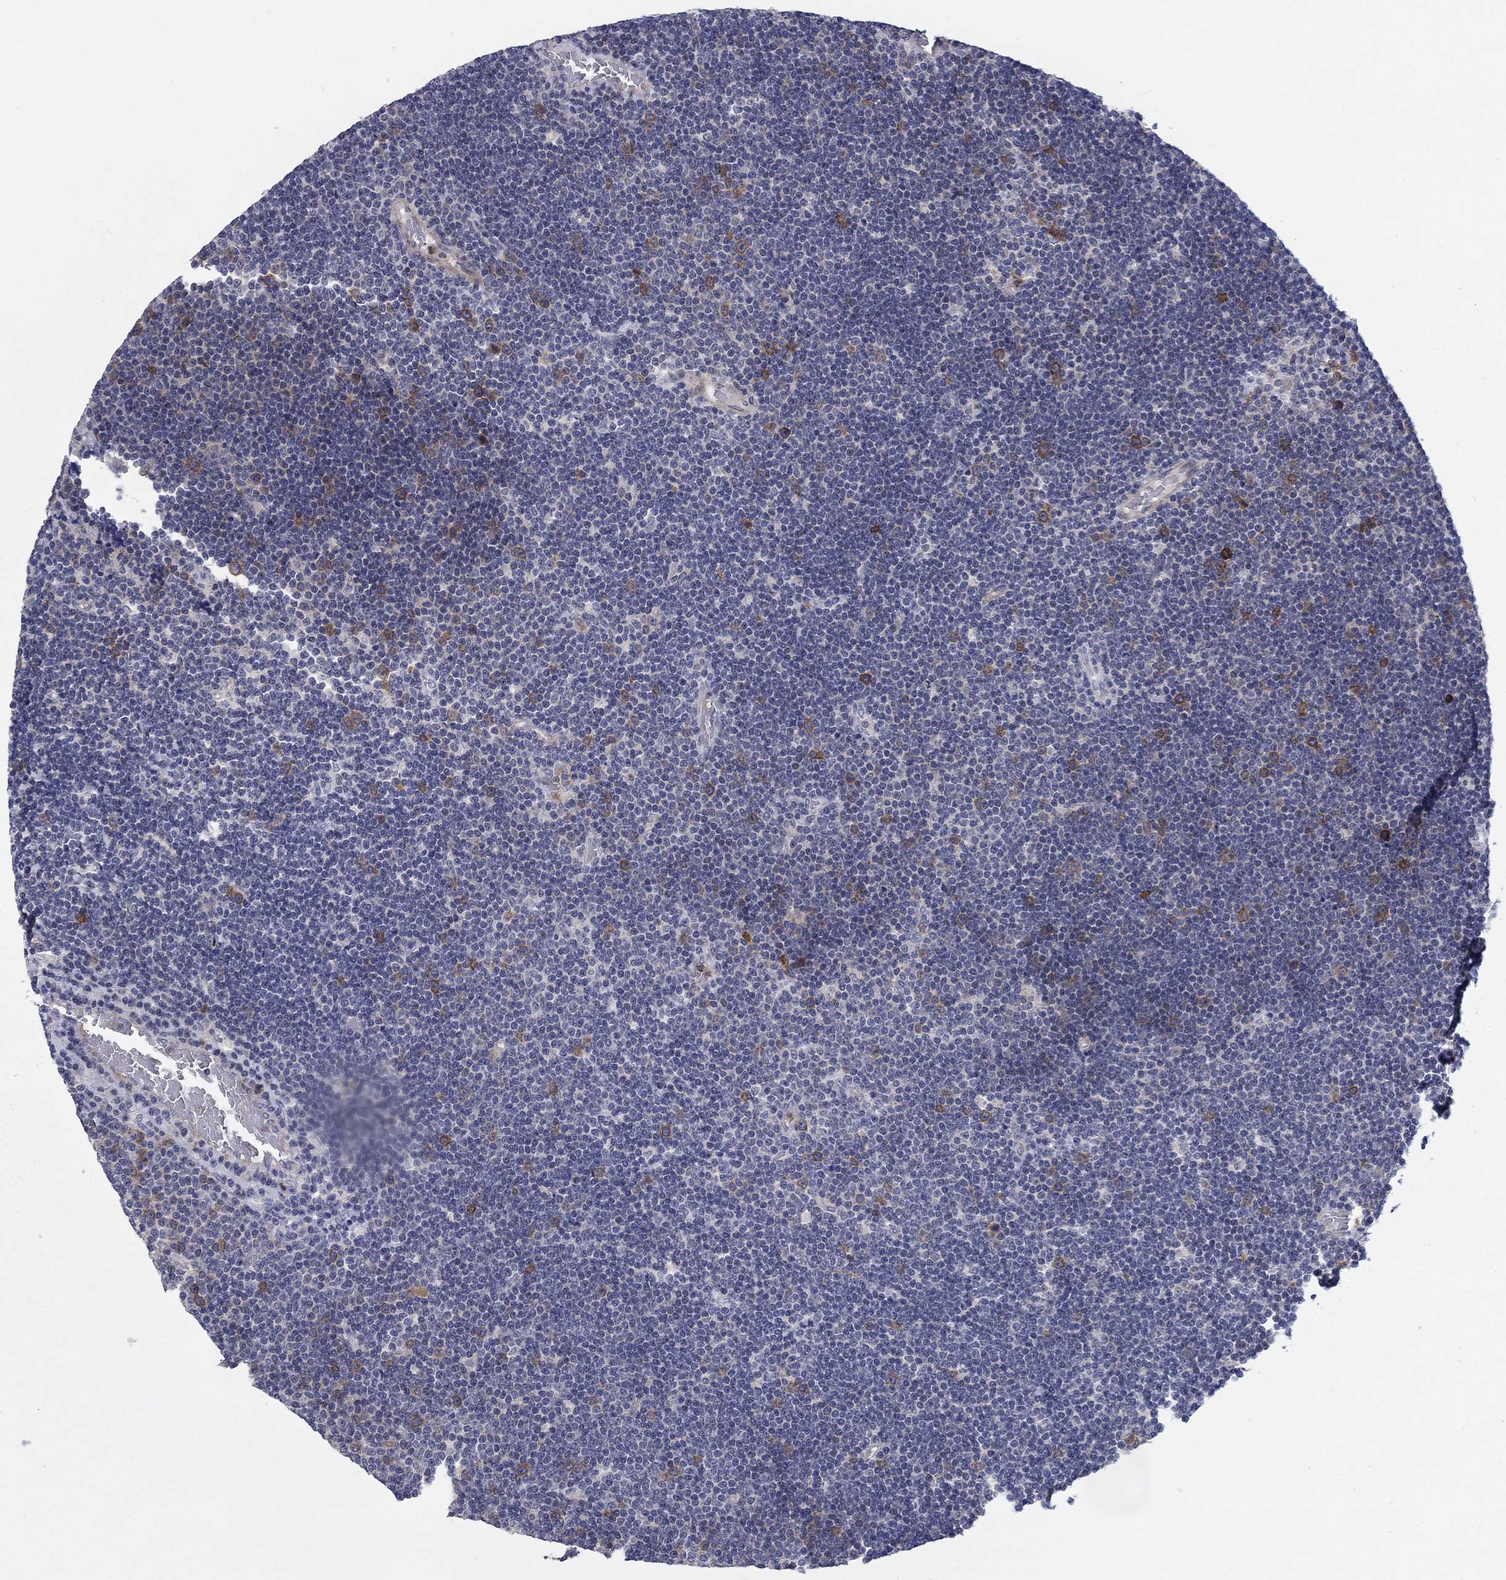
{"staining": {"intensity": "moderate", "quantity": "<25%", "location": "cytoplasmic/membranous"}, "tissue": "lymphoma", "cell_type": "Tumor cells", "image_type": "cancer", "snomed": [{"axis": "morphology", "description": "Malignant lymphoma, non-Hodgkin's type, Low grade"}, {"axis": "topography", "description": "Brain"}], "caption": "A brown stain labels moderate cytoplasmic/membranous positivity of a protein in human malignant lymphoma, non-Hodgkin's type (low-grade) tumor cells. The staining was performed using DAB (3,3'-diaminobenzidine), with brown indicating positive protein expression. Nuclei are stained blue with hematoxylin.", "gene": "KIF15", "patient": {"sex": "female", "age": 66}}